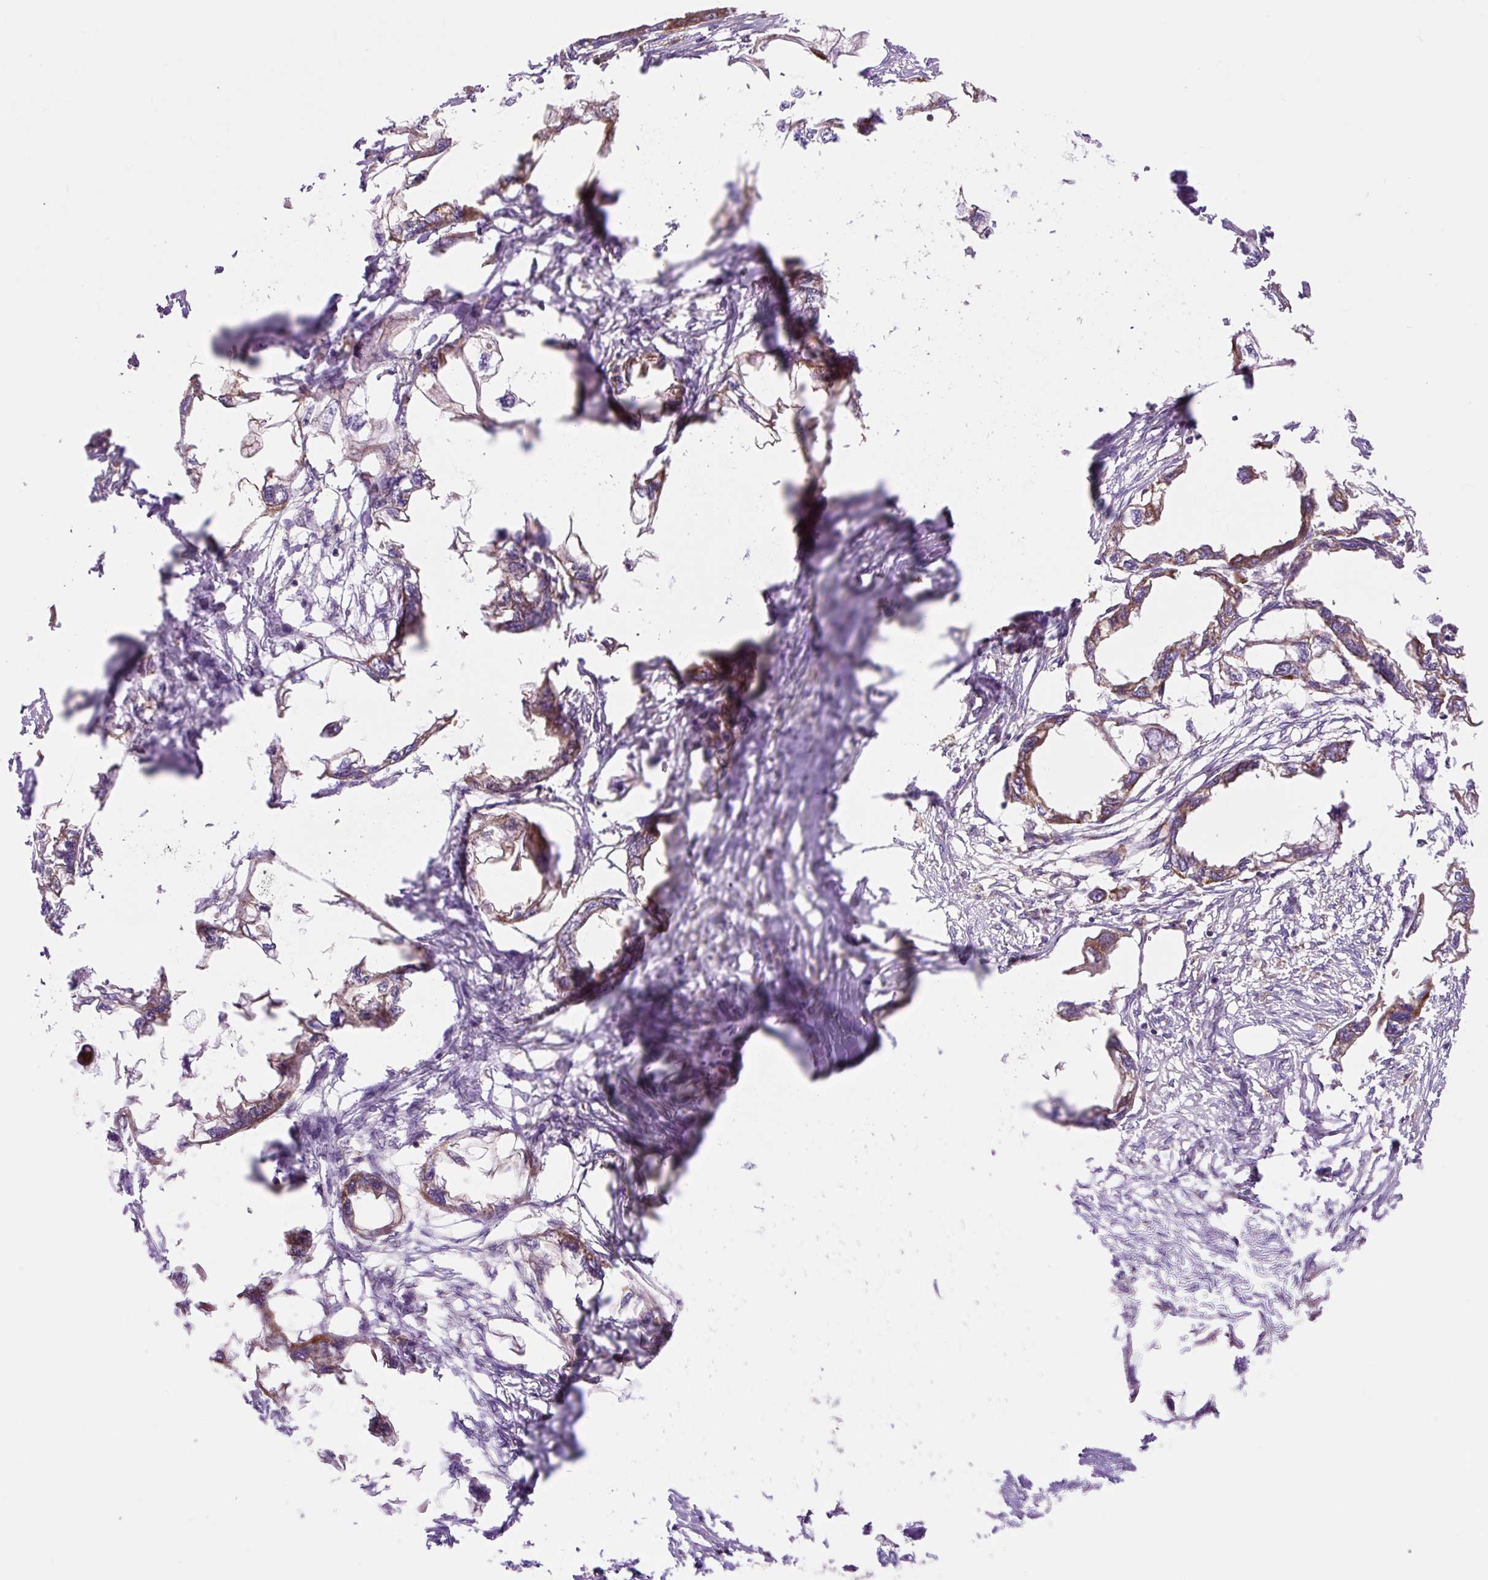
{"staining": {"intensity": "moderate", "quantity": ">75%", "location": "cytoplasmic/membranous"}, "tissue": "endometrial cancer", "cell_type": "Tumor cells", "image_type": "cancer", "snomed": [{"axis": "morphology", "description": "Adenocarcinoma, NOS"}, {"axis": "morphology", "description": "Adenocarcinoma, metastatic, NOS"}, {"axis": "topography", "description": "Adipose tissue"}, {"axis": "topography", "description": "Endometrium"}], "caption": "IHC histopathology image of neoplastic tissue: metastatic adenocarcinoma (endometrial) stained using immunohistochemistry (IHC) displays medium levels of moderate protein expression localized specifically in the cytoplasmic/membranous of tumor cells, appearing as a cytoplasmic/membranous brown color.", "gene": "TRIAP1", "patient": {"sex": "female", "age": 67}}